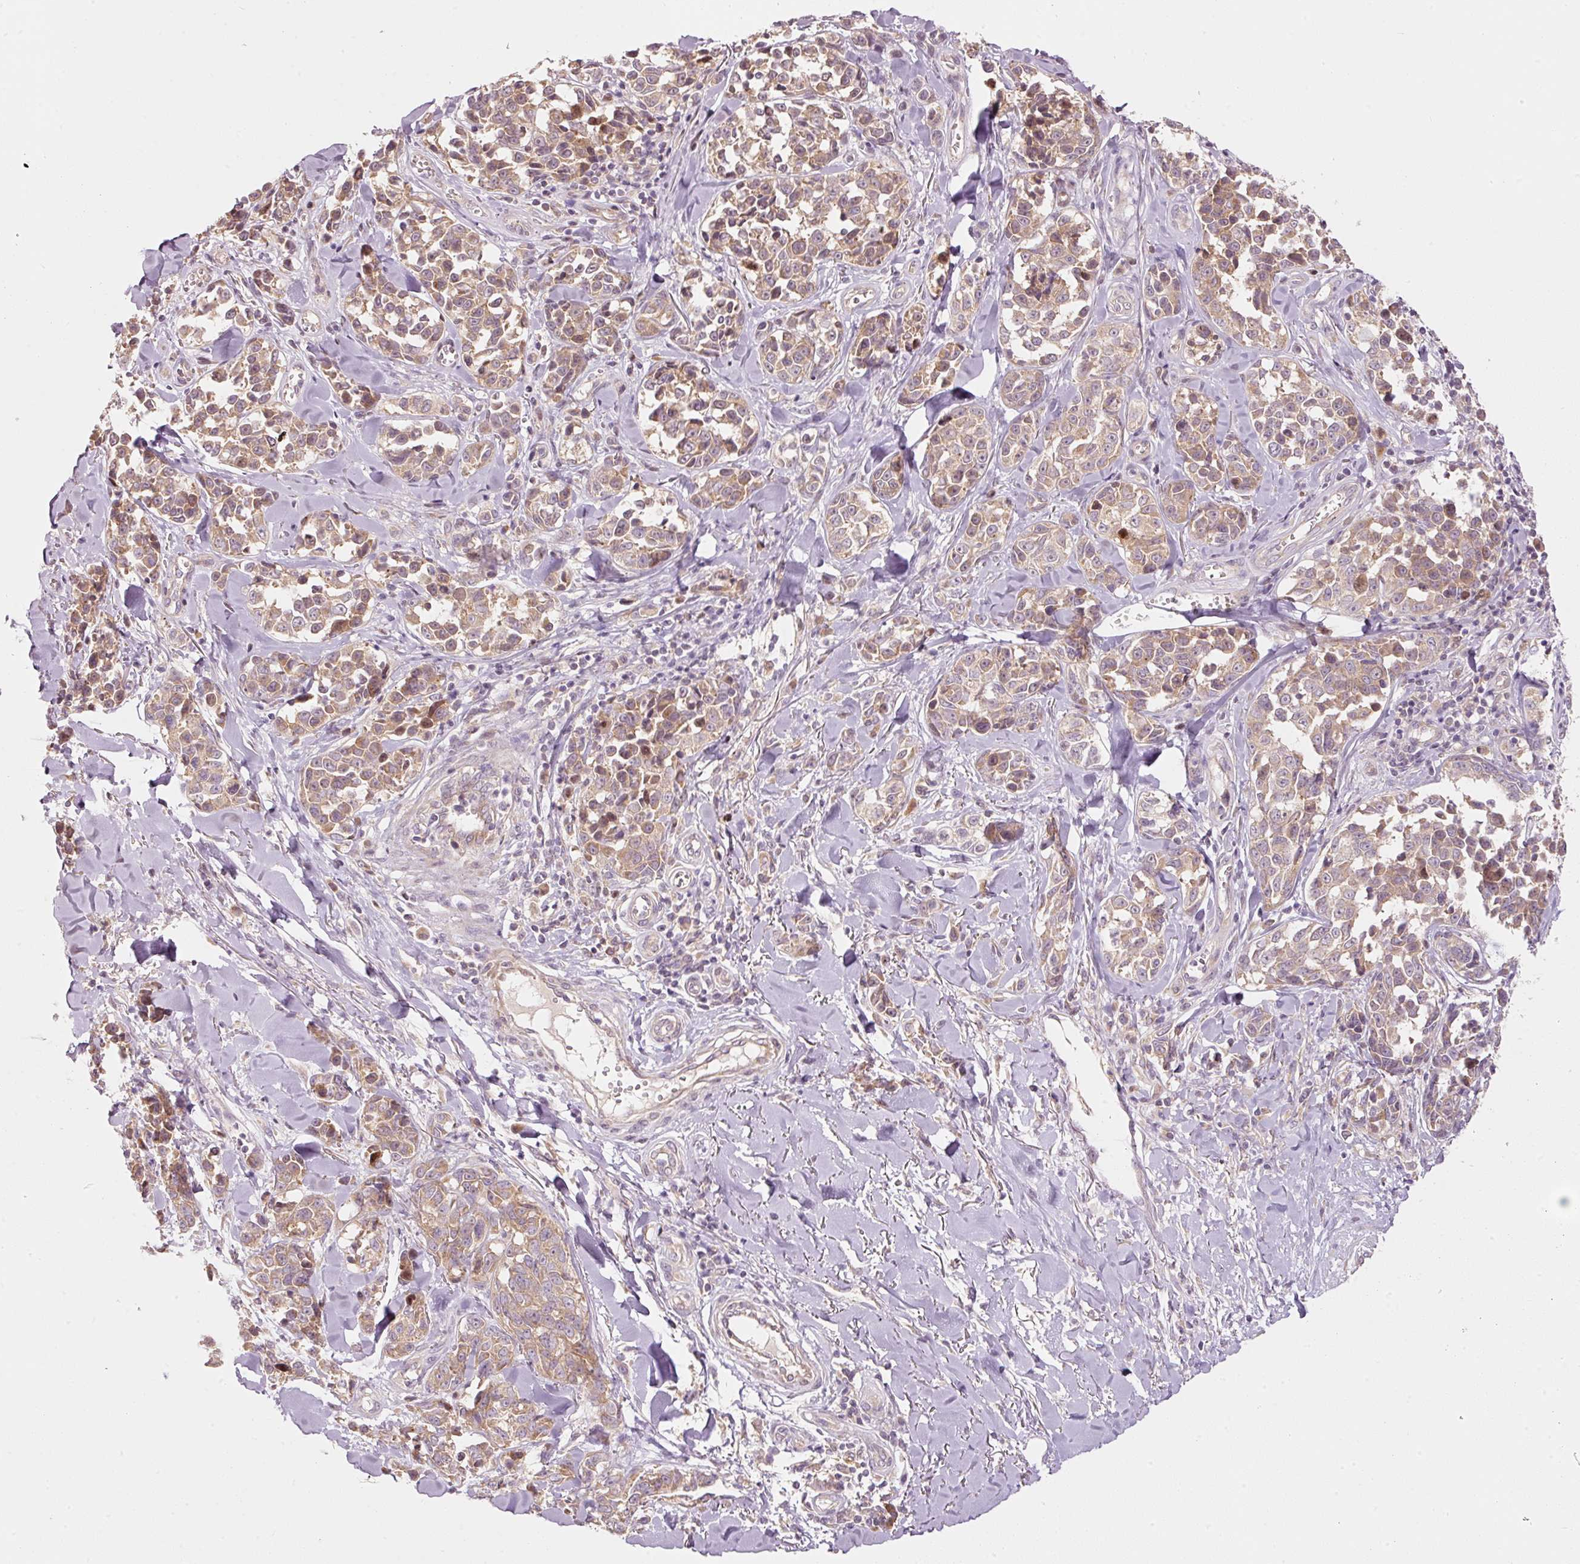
{"staining": {"intensity": "moderate", "quantity": ">75%", "location": "cytoplasmic/membranous"}, "tissue": "melanoma", "cell_type": "Tumor cells", "image_type": "cancer", "snomed": [{"axis": "morphology", "description": "Malignant melanoma, NOS"}, {"axis": "topography", "description": "Skin"}], "caption": "Melanoma was stained to show a protein in brown. There is medium levels of moderate cytoplasmic/membranous expression in about >75% of tumor cells.", "gene": "MAP10", "patient": {"sex": "female", "age": 64}}